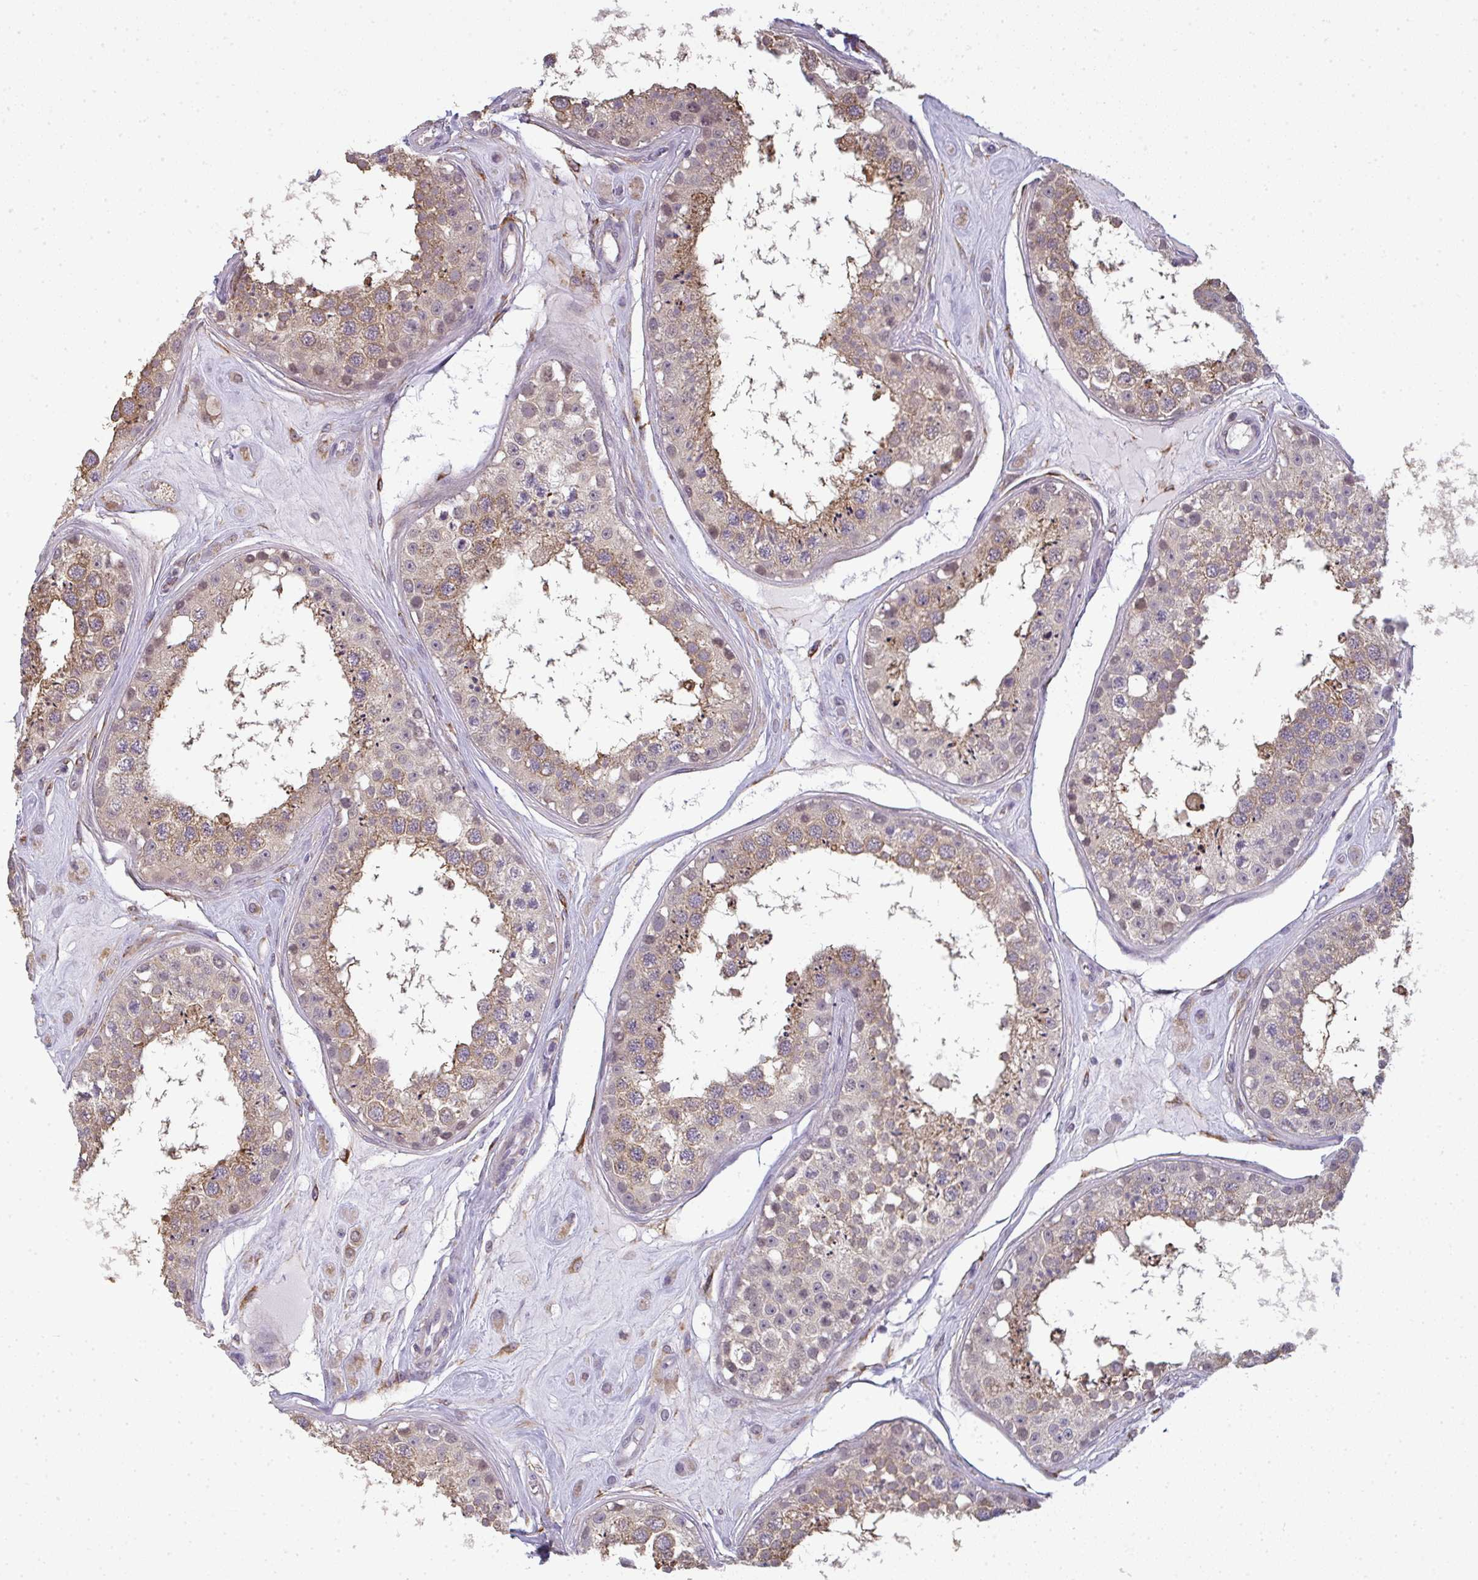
{"staining": {"intensity": "moderate", "quantity": "25%-75%", "location": "cytoplasmic/membranous"}, "tissue": "testis", "cell_type": "Cells in seminiferous ducts", "image_type": "normal", "snomed": [{"axis": "morphology", "description": "Normal tissue, NOS"}, {"axis": "topography", "description": "Testis"}], "caption": "Immunohistochemistry (IHC) of normal human testis shows medium levels of moderate cytoplasmic/membranous positivity in about 25%-75% of cells in seminiferous ducts.", "gene": "CXCR1", "patient": {"sex": "male", "age": 25}}